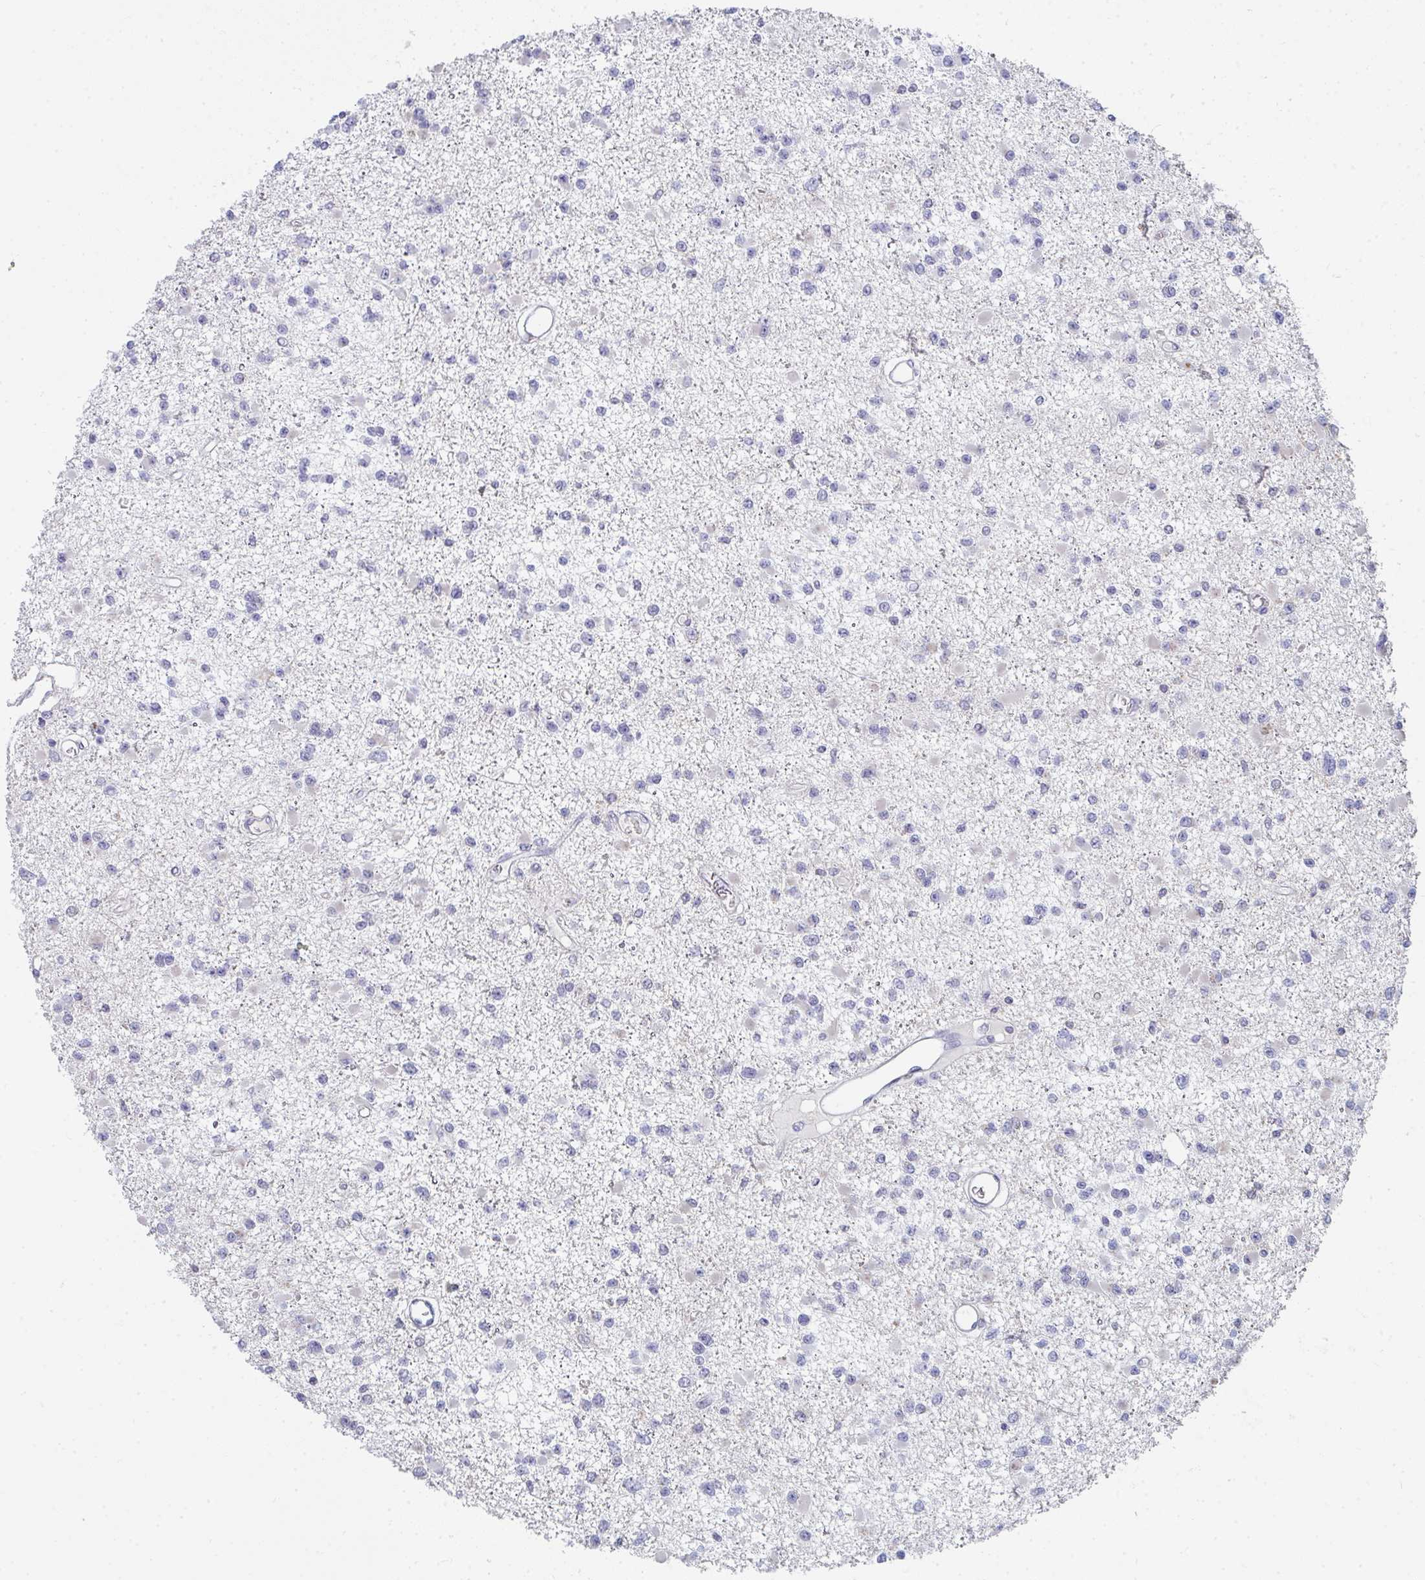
{"staining": {"intensity": "negative", "quantity": "none", "location": "none"}, "tissue": "glioma", "cell_type": "Tumor cells", "image_type": "cancer", "snomed": [{"axis": "morphology", "description": "Glioma, malignant, Low grade"}, {"axis": "topography", "description": "Brain"}], "caption": "Human malignant glioma (low-grade) stained for a protein using IHC shows no positivity in tumor cells.", "gene": "PSMG1", "patient": {"sex": "female", "age": 22}}